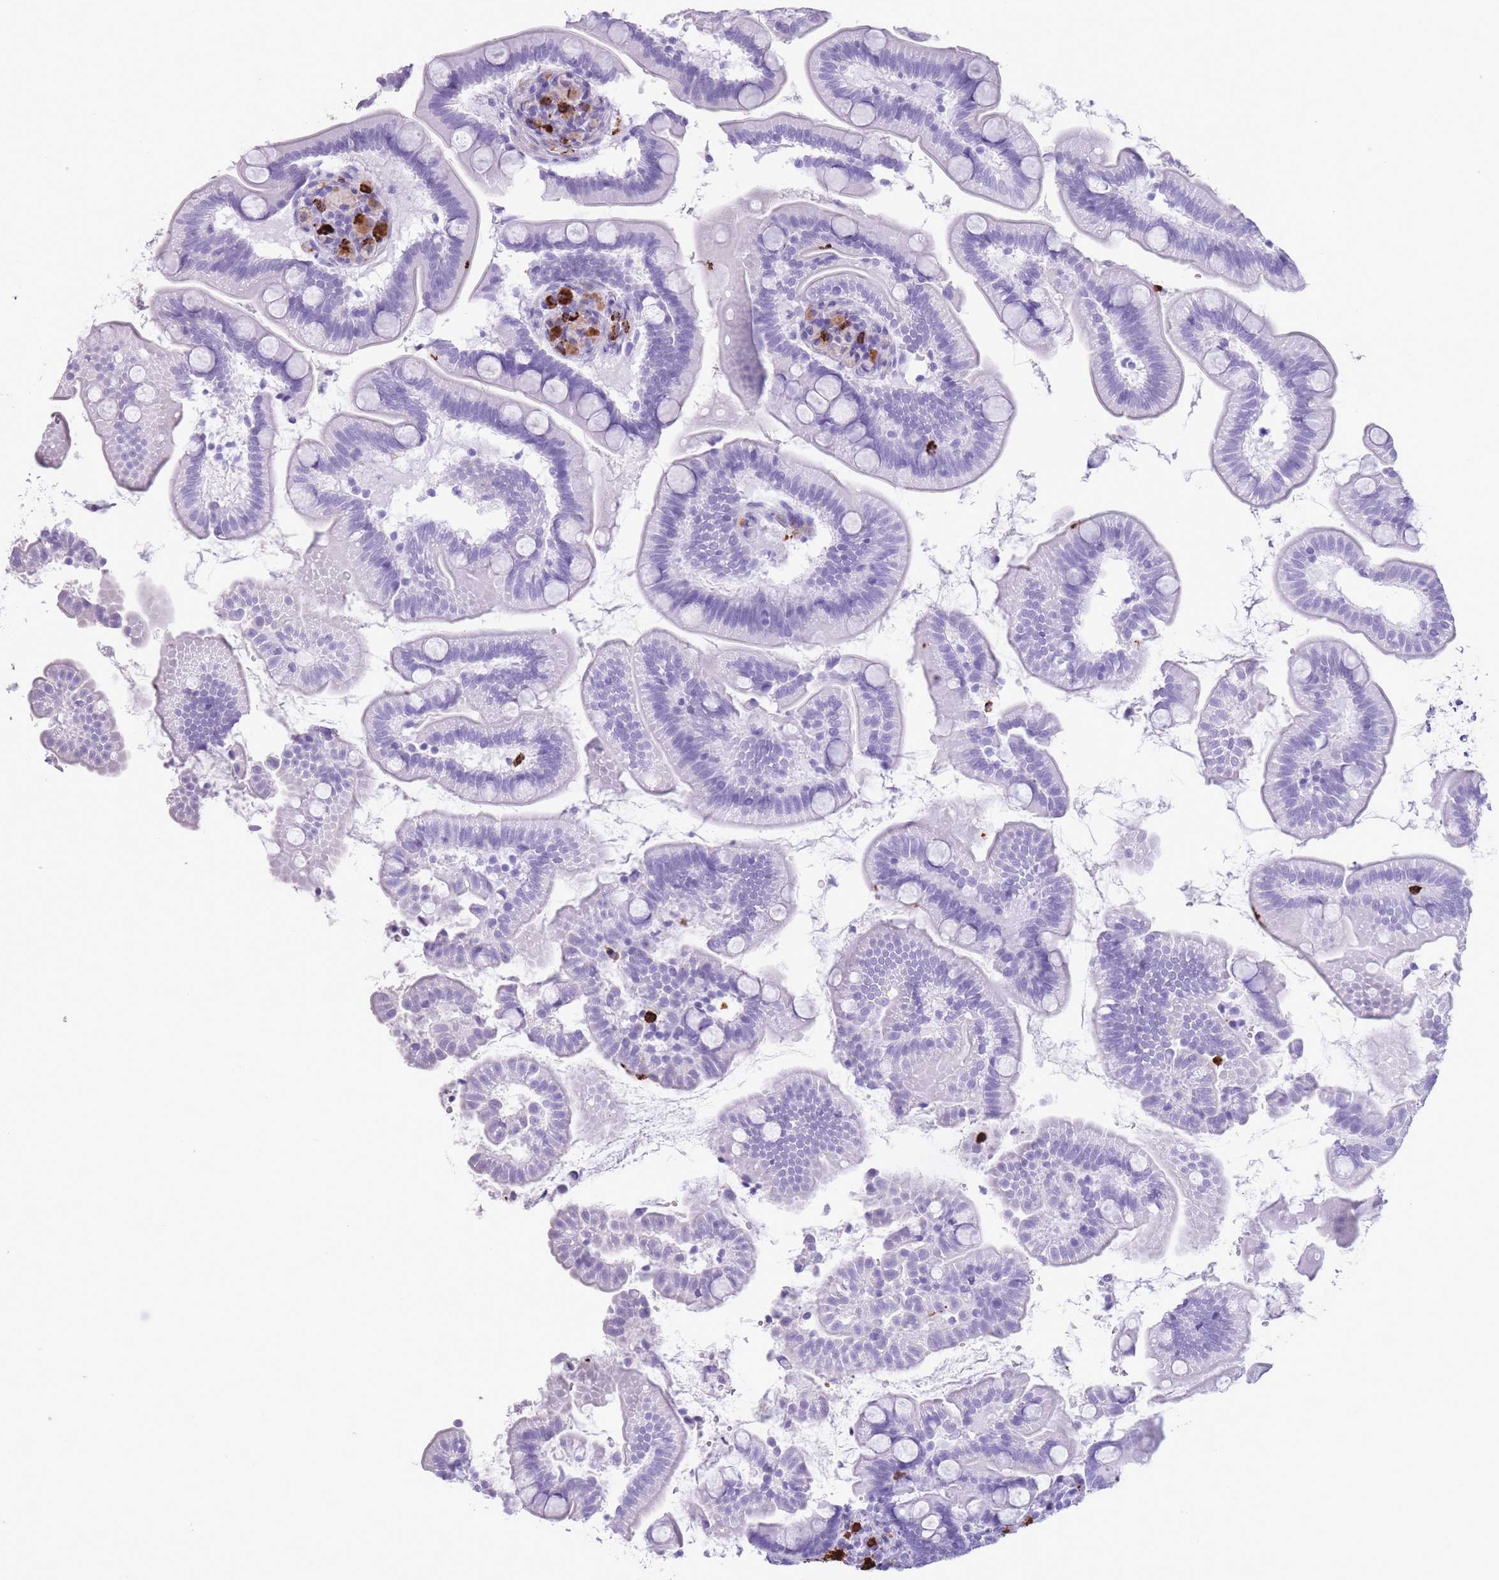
{"staining": {"intensity": "negative", "quantity": "none", "location": "none"}, "tissue": "small intestine", "cell_type": "Glandular cells", "image_type": "normal", "snomed": [{"axis": "morphology", "description": "Normal tissue, NOS"}, {"axis": "topography", "description": "Small intestine"}], "caption": "Photomicrograph shows no significant protein expression in glandular cells of unremarkable small intestine.", "gene": "OR4F16", "patient": {"sex": "female", "age": 64}}